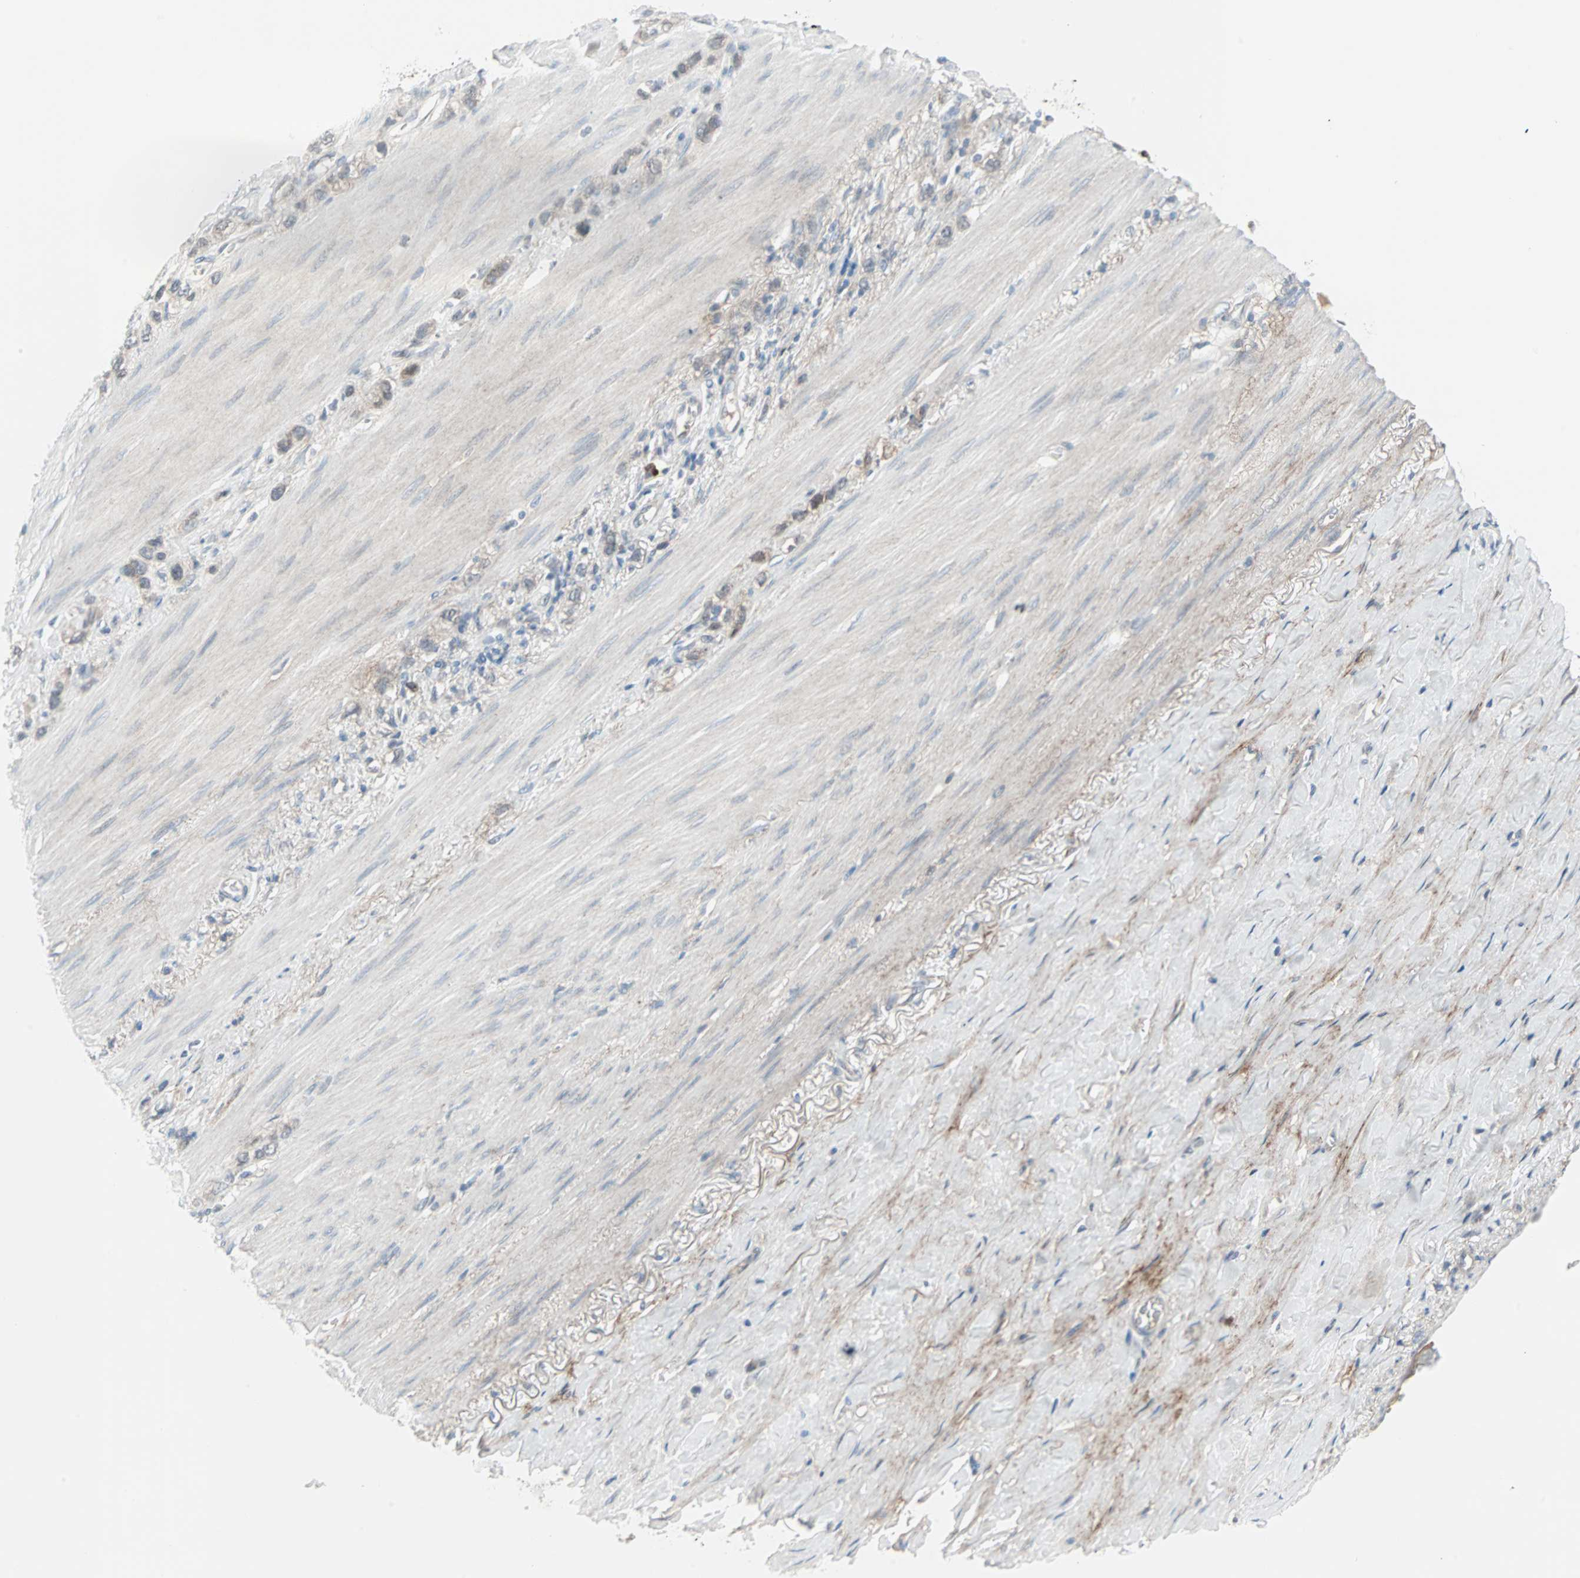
{"staining": {"intensity": "weak", "quantity": "25%-75%", "location": "cytoplasmic/membranous"}, "tissue": "stomach cancer", "cell_type": "Tumor cells", "image_type": "cancer", "snomed": [{"axis": "morphology", "description": "Normal tissue, NOS"}, {"axis": "morphology", "description": "Adenocarcinoma, NOS"}, {"axis": "morphology", "description": "Adenocarcinoma, High grade"}, {"axis": "topography", "description": "Stomach, upper"}, {"axis": "topography", "description": "Stomach"}], "caption": "The micrograph reveals immunohistochemical staining of adenocarcinoma (high-grade) (stomach). There is weak cytoplasmic/membranous positivity is appreciated in approximately 25%-75% of tumor cells. (DAB IHC, brown staining for protein, blue staining for nuclei).", "gene": "CASP3", "patient": {"sex": "female", "age": 65}}